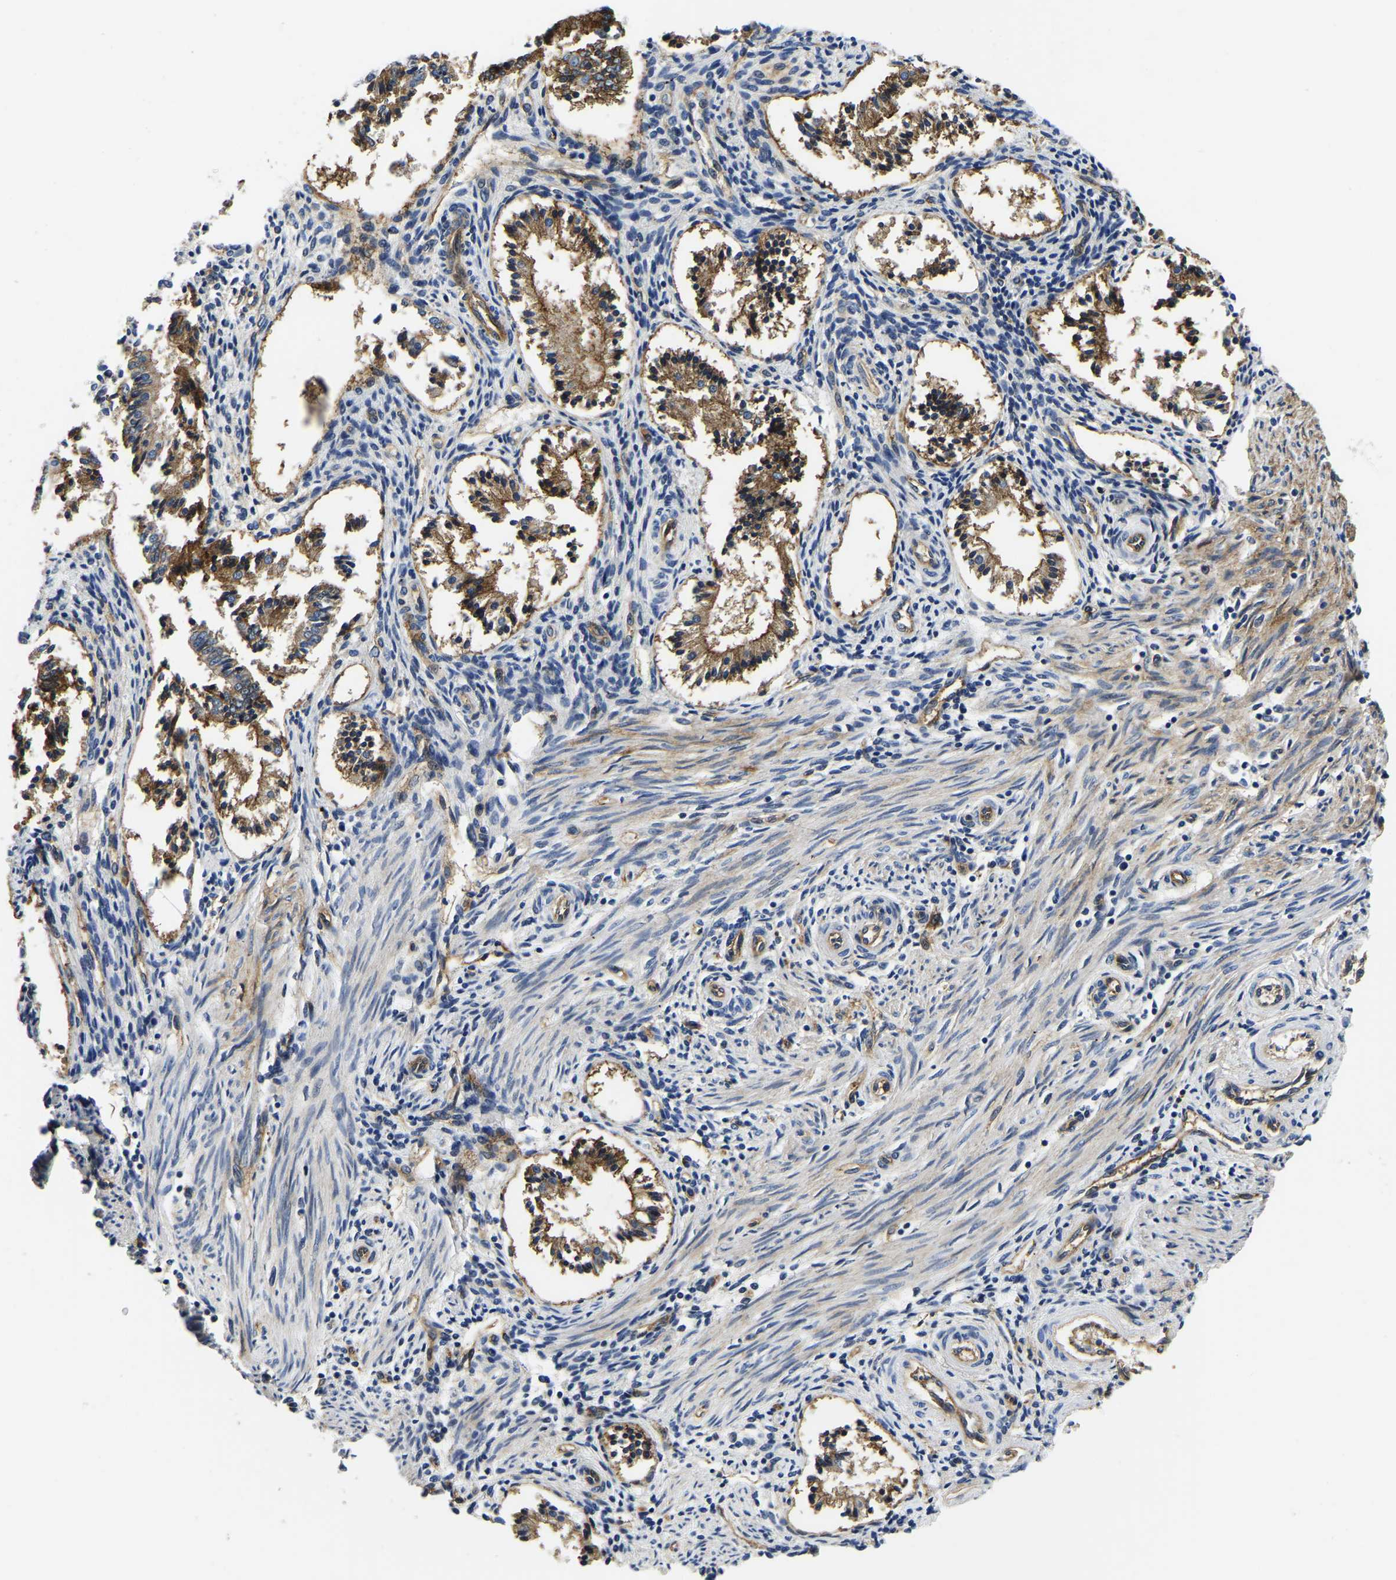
{"staining": {"intensity": "negative", "quantity": "none", "location": "none"}, "tissue": "endometrium", "cell_type": "Cells in endometrial stroma", "image_type": "normal", "snomed": [{"axis": "morphology", "description": "Normal tissue, NOS"}, {"axis": "topography", "description": "Endometrium"}], "caption": "Immunohistochemical staining of unremarkable endometrium shows no significant expression in cells in endometrial stroma.", "gene": "ITGA2", "patient": {"sex": "female", "age": 42}}